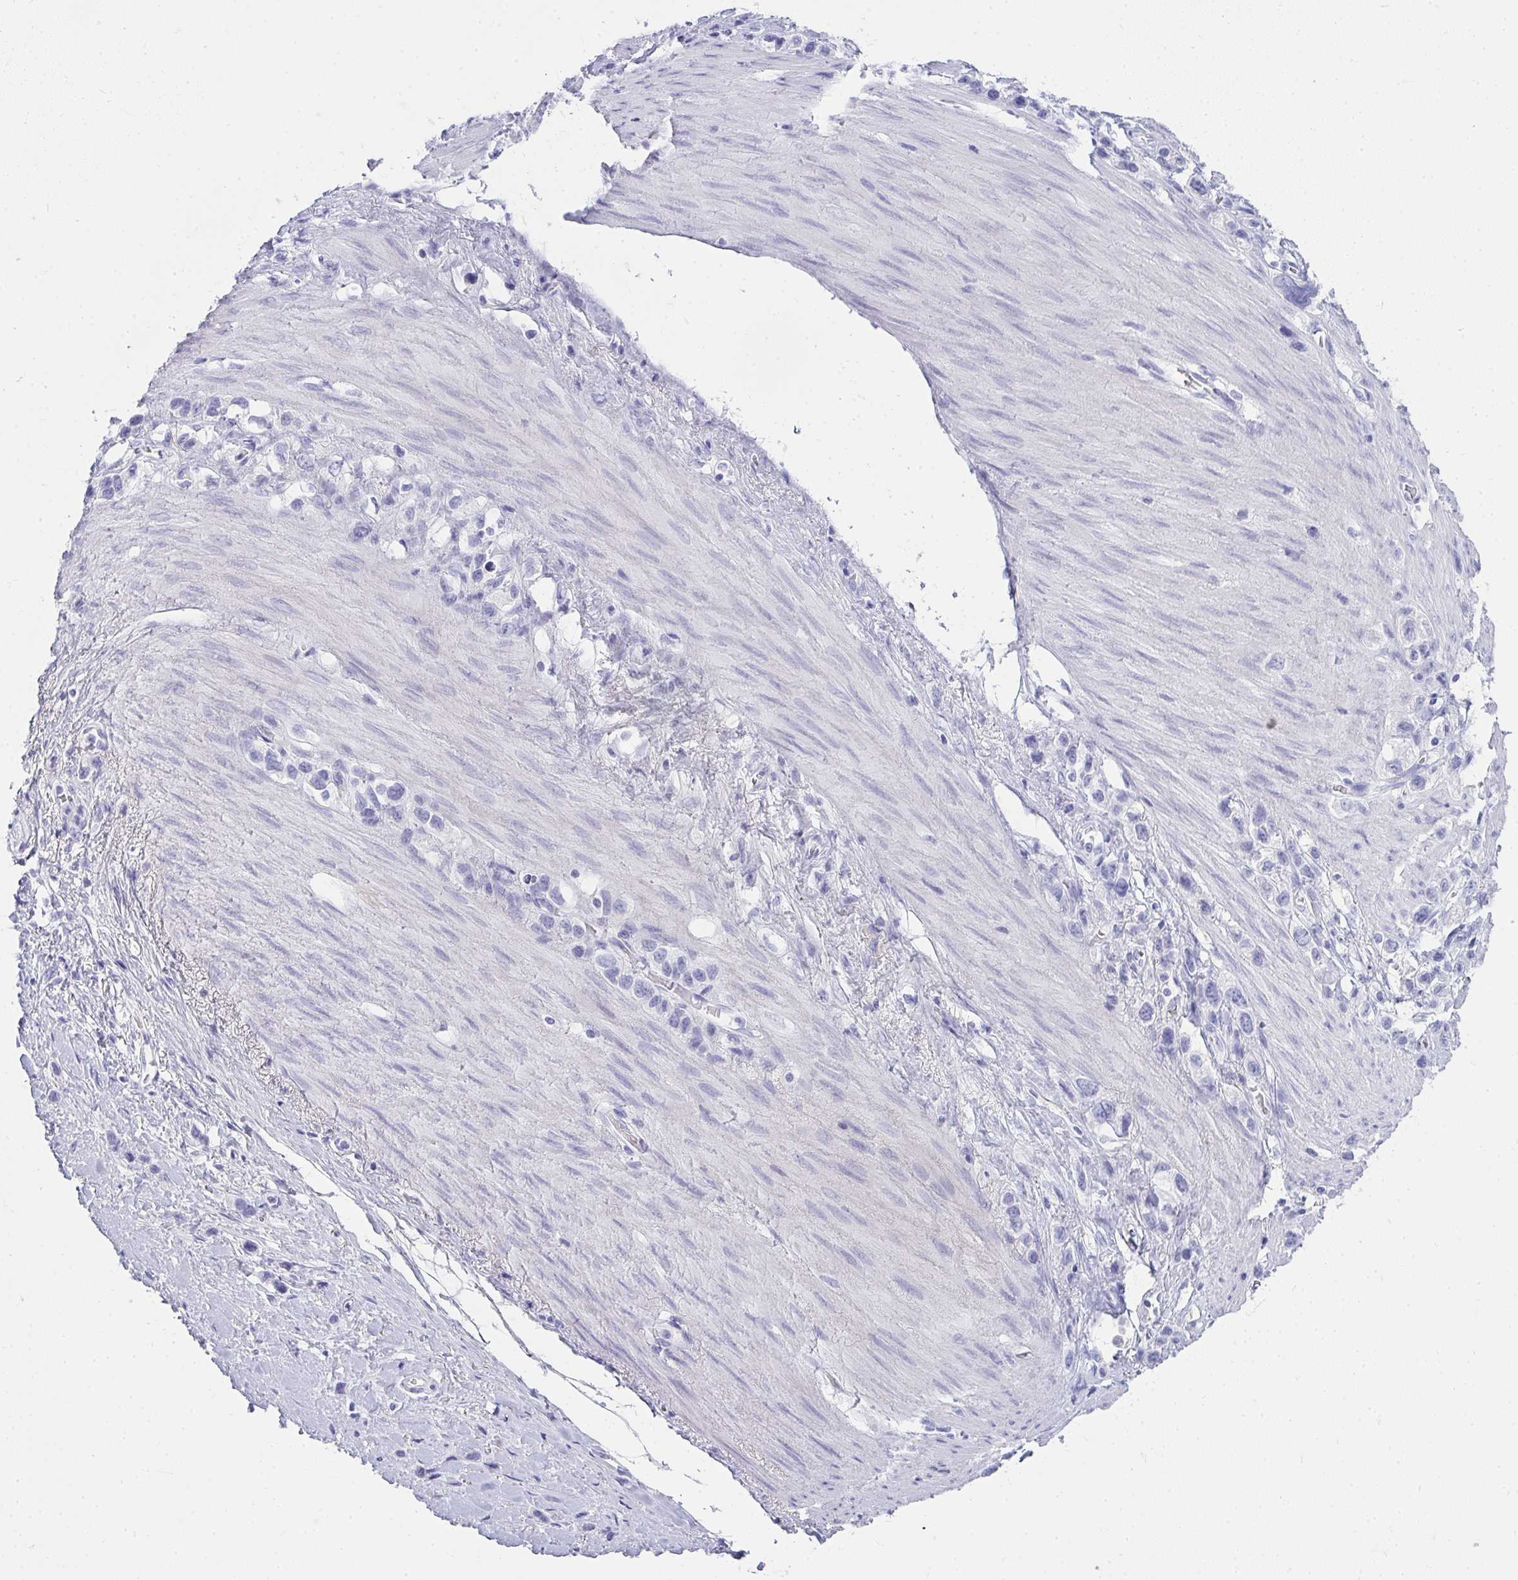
{"staining": {"intensity": "negative", "quantity": "none", "location": "none"}, "tissue": "stomach cancer", "cell_type": "Tumor cells", "image_type": "cancer", "snomed": [{"axis": "morphology", "description": "Adenocarcinoma, NOS"}, {"axis": "topography", "description": "Stomach"}], "caption": "There is no significant staining in tumor cells of stomach adenocarcinoma. (DAB immunohistochemistry (IHC) with hematoxylin counter stain).", "gene": "ZSWIM3", "patient": {"sex": "female", "age": 65}}